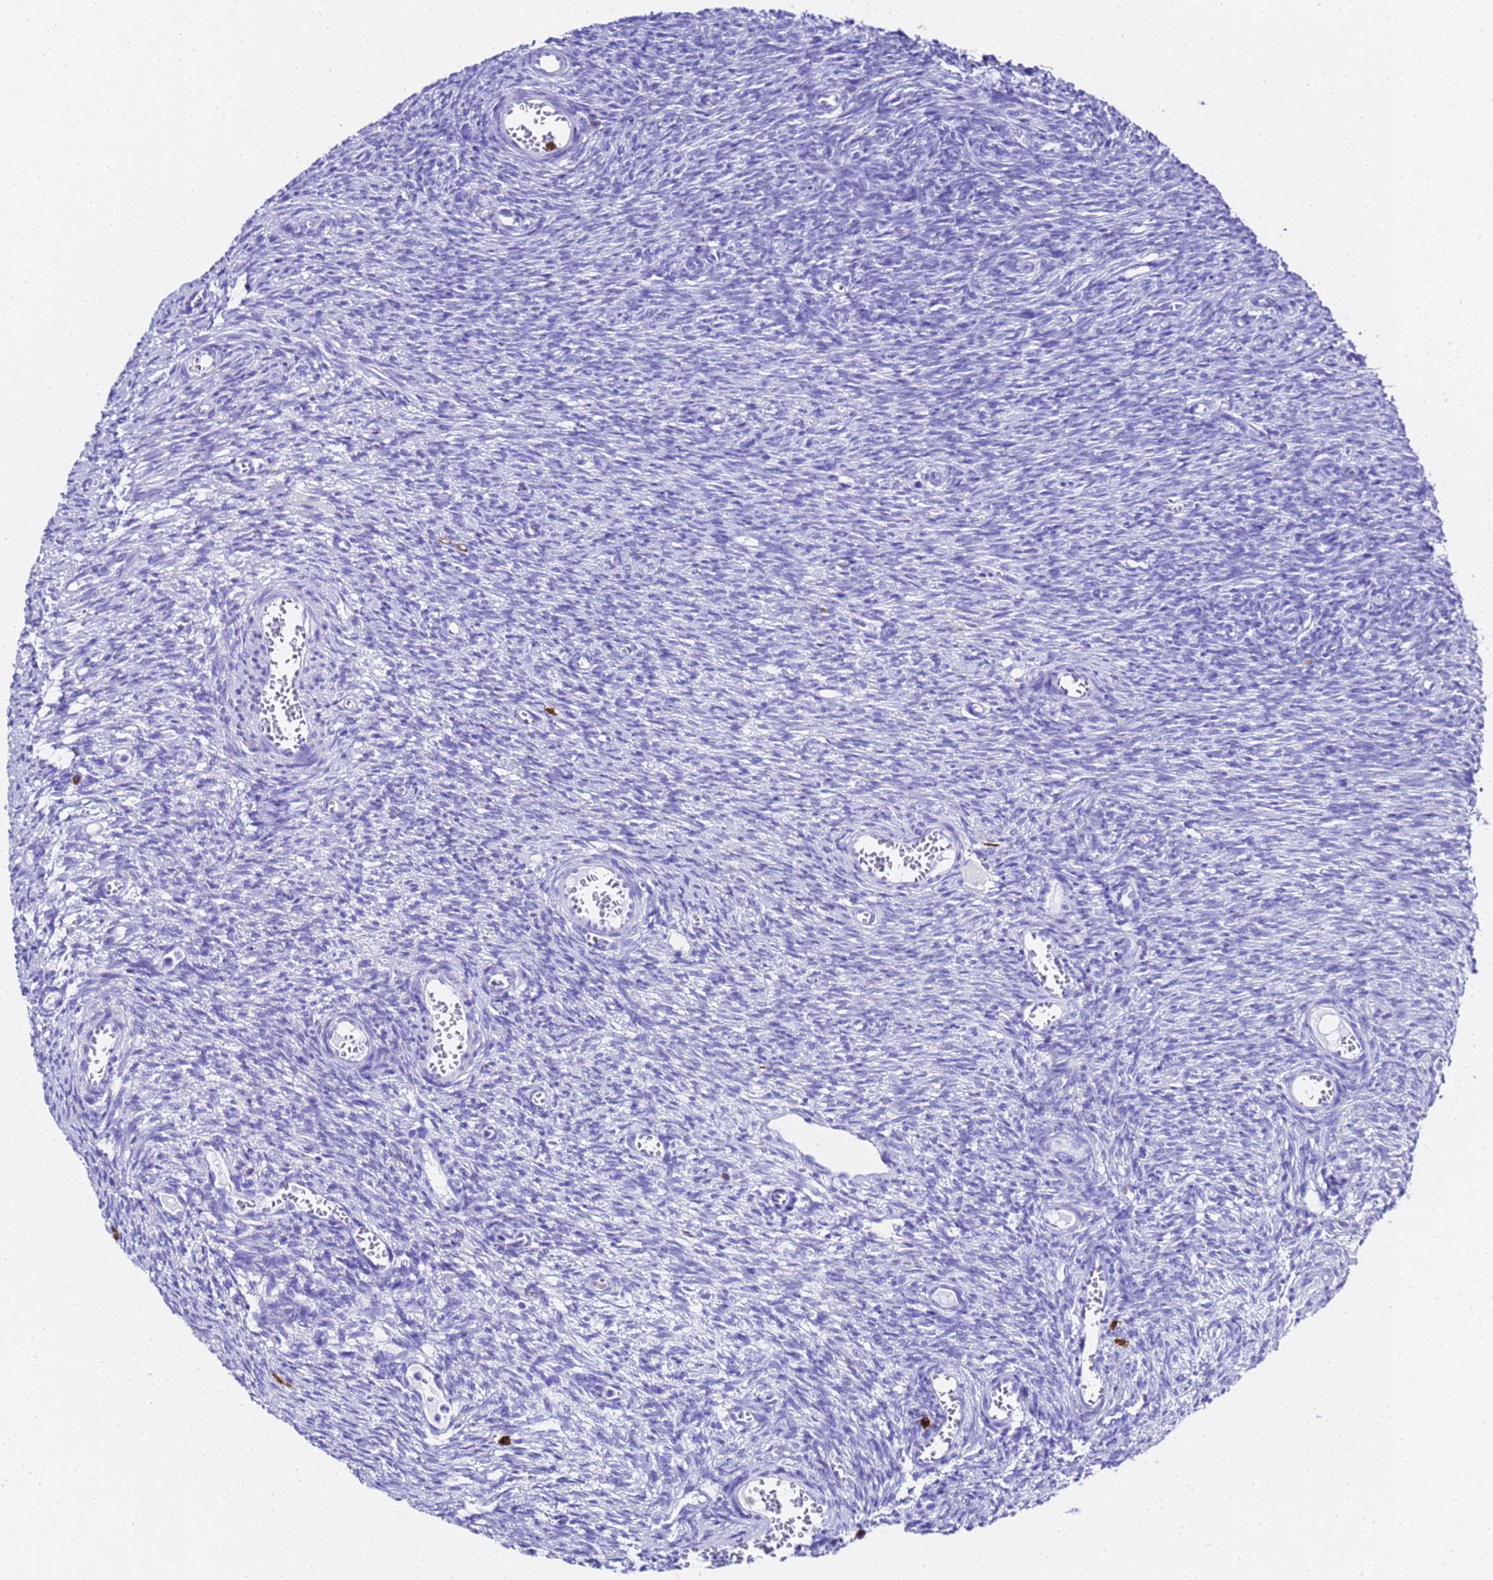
{"staining": {"intensity": "negative", "quantity": "none", "location": "none"}, "tissue": "ovary", "cell_type": "Ovarian stroma cells", "image_type": "normal", "snomed": [{"axis": "morphology", "description": "Normal tissue, NOS"}, {"axis": "topography", "description": "Ovary"}], "caption": "A high-resolution micrograph shows immunohistochemistry staining of unremarkable ovary, which displays no significant expression in ovarian stroma cells.", "gene": "FTL", "patient": {"sex": "female", "age": 44}}